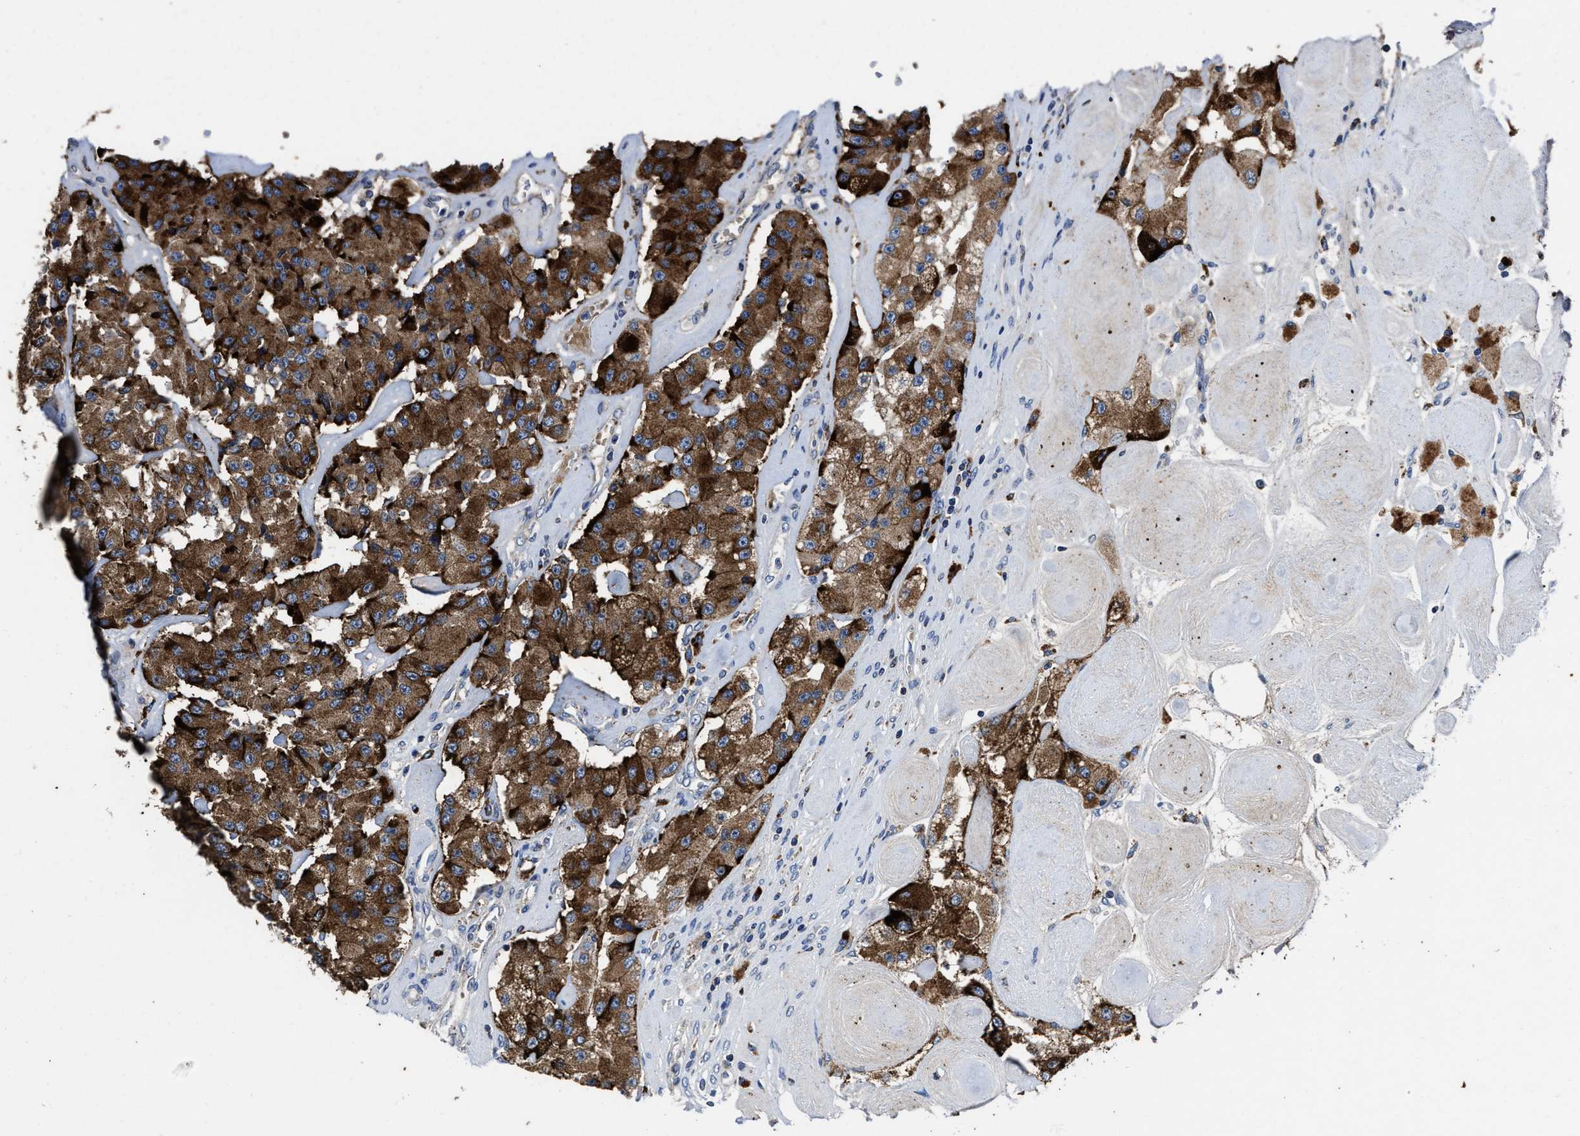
{"staining": {"intensity": "strong", "quantity": ">75%", "location": "cytoplasmic/membranous"}, "tissue": "carcinoid", "cell_type": "Tumor cells", "image_type": "cancer", "snomed": [{"axis": "morphology", "description": "Carcinoid, malignant, NOS"}, {"axis": "topography", "description": "Pancreas"}], "caption": "IHC staining of malignant carcinoid, which exhibits high levels of strong cytoplasmic/membranous positivity in approximately >75% of tumor cells indicating strong cytoplasmic/membranous protein expression. The staining was performed using DAB (3,3'-diaminobenzidine) (brown) for protein detection and nuclei were counterstained in hematoxylin (blue).", "gene": "CACNA1D", "patient": {"sex": "male", "age": 41}}